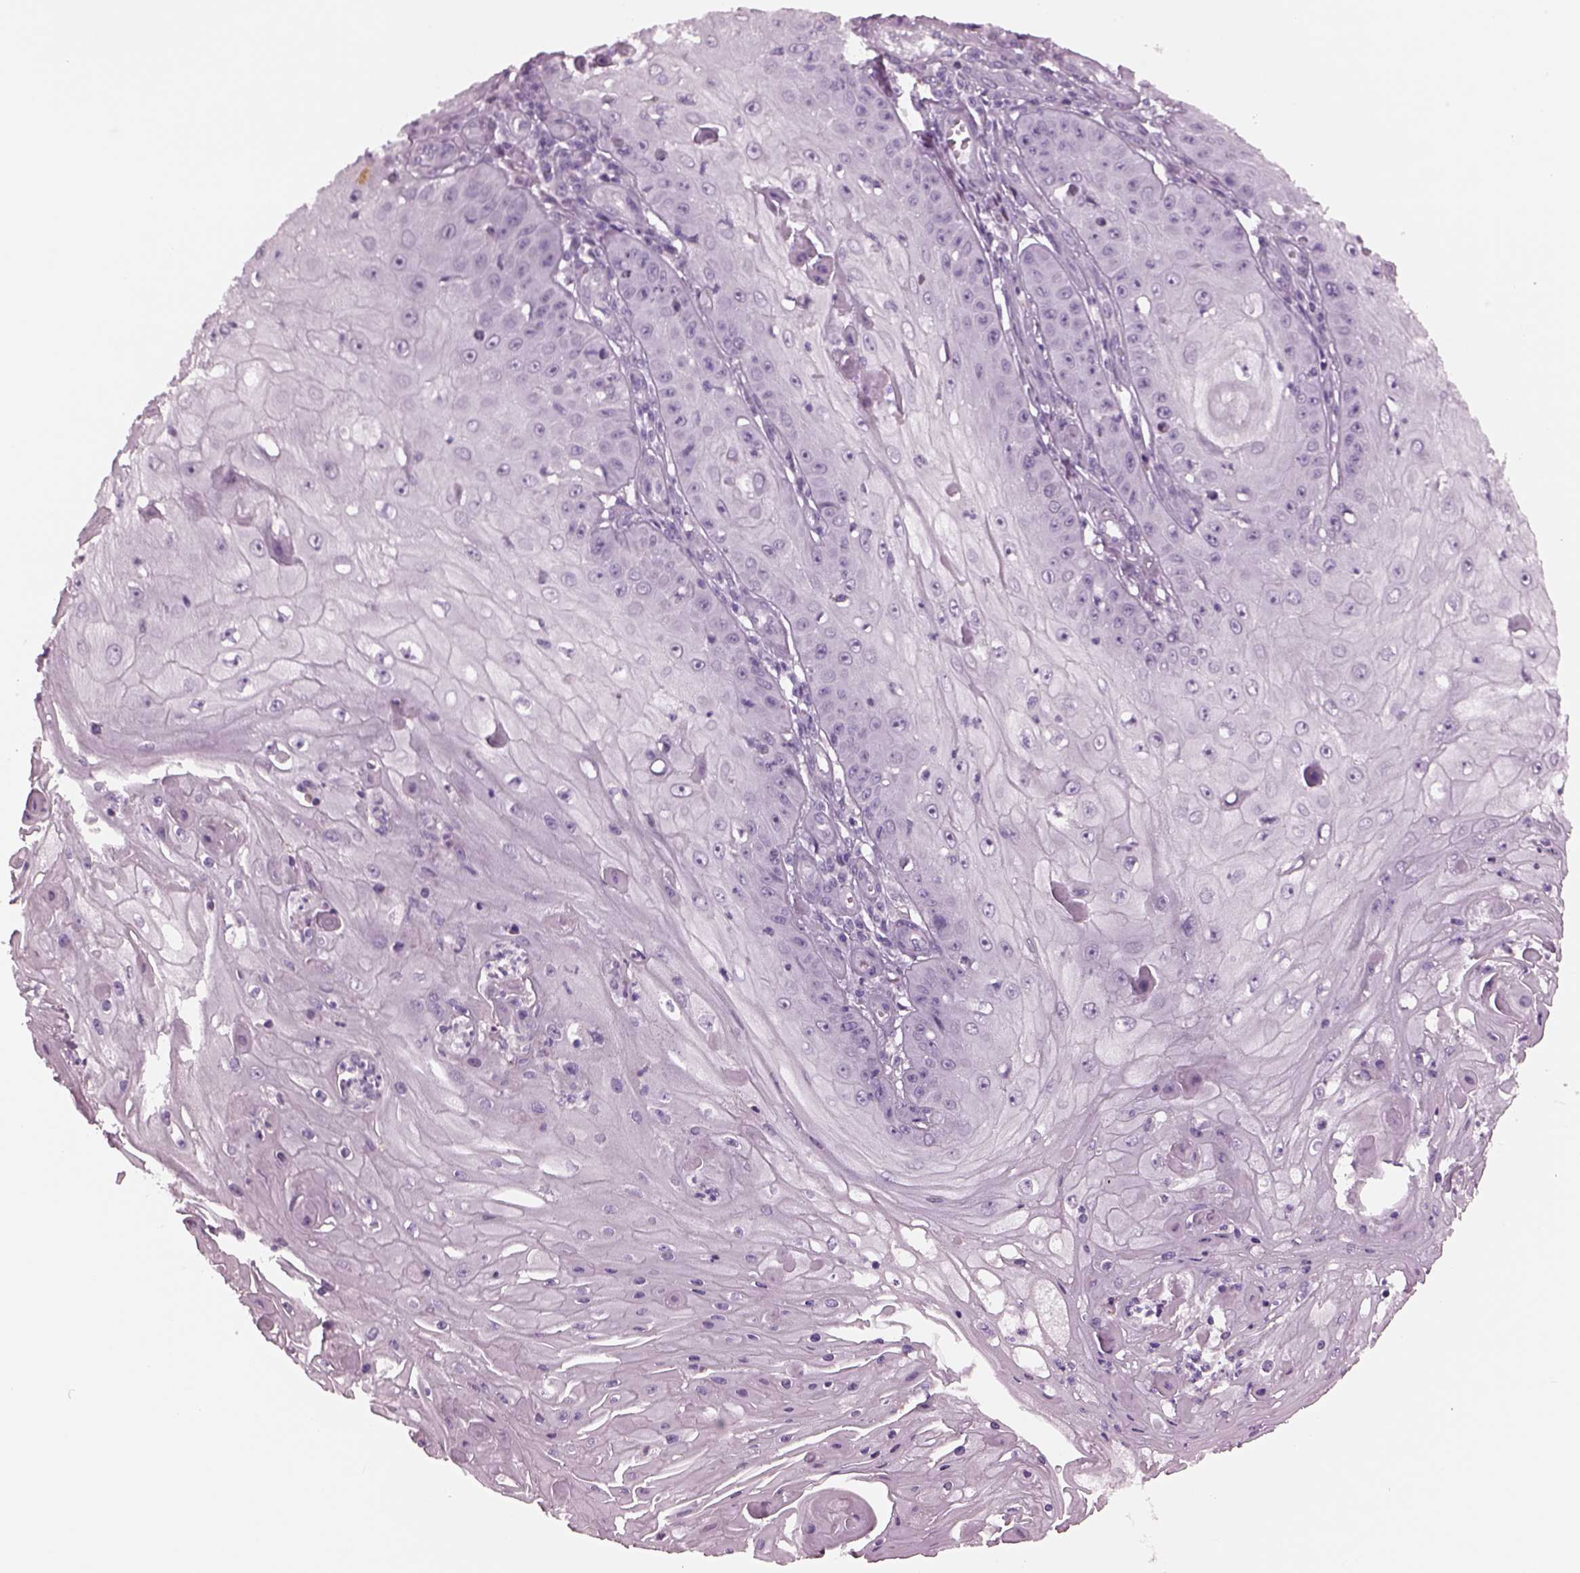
{"staining": {"intensity": "negative", "quantity": "none", "location": "none"}, "tissue": "skin cancer", "cell_type": "Tumor cells", "image_type": "cancer", "snomed": [{"axis": "morphology", "description": "Squamous cell carcinoma, NOS"}, {"axis": "topography", "description": "Skin"}], "caption": "This is an IHC image of human skin cancer. There is no positivity in tumor cells.", "gene": "CYLC1", "patient": {"sex": "male", "age": 70}}